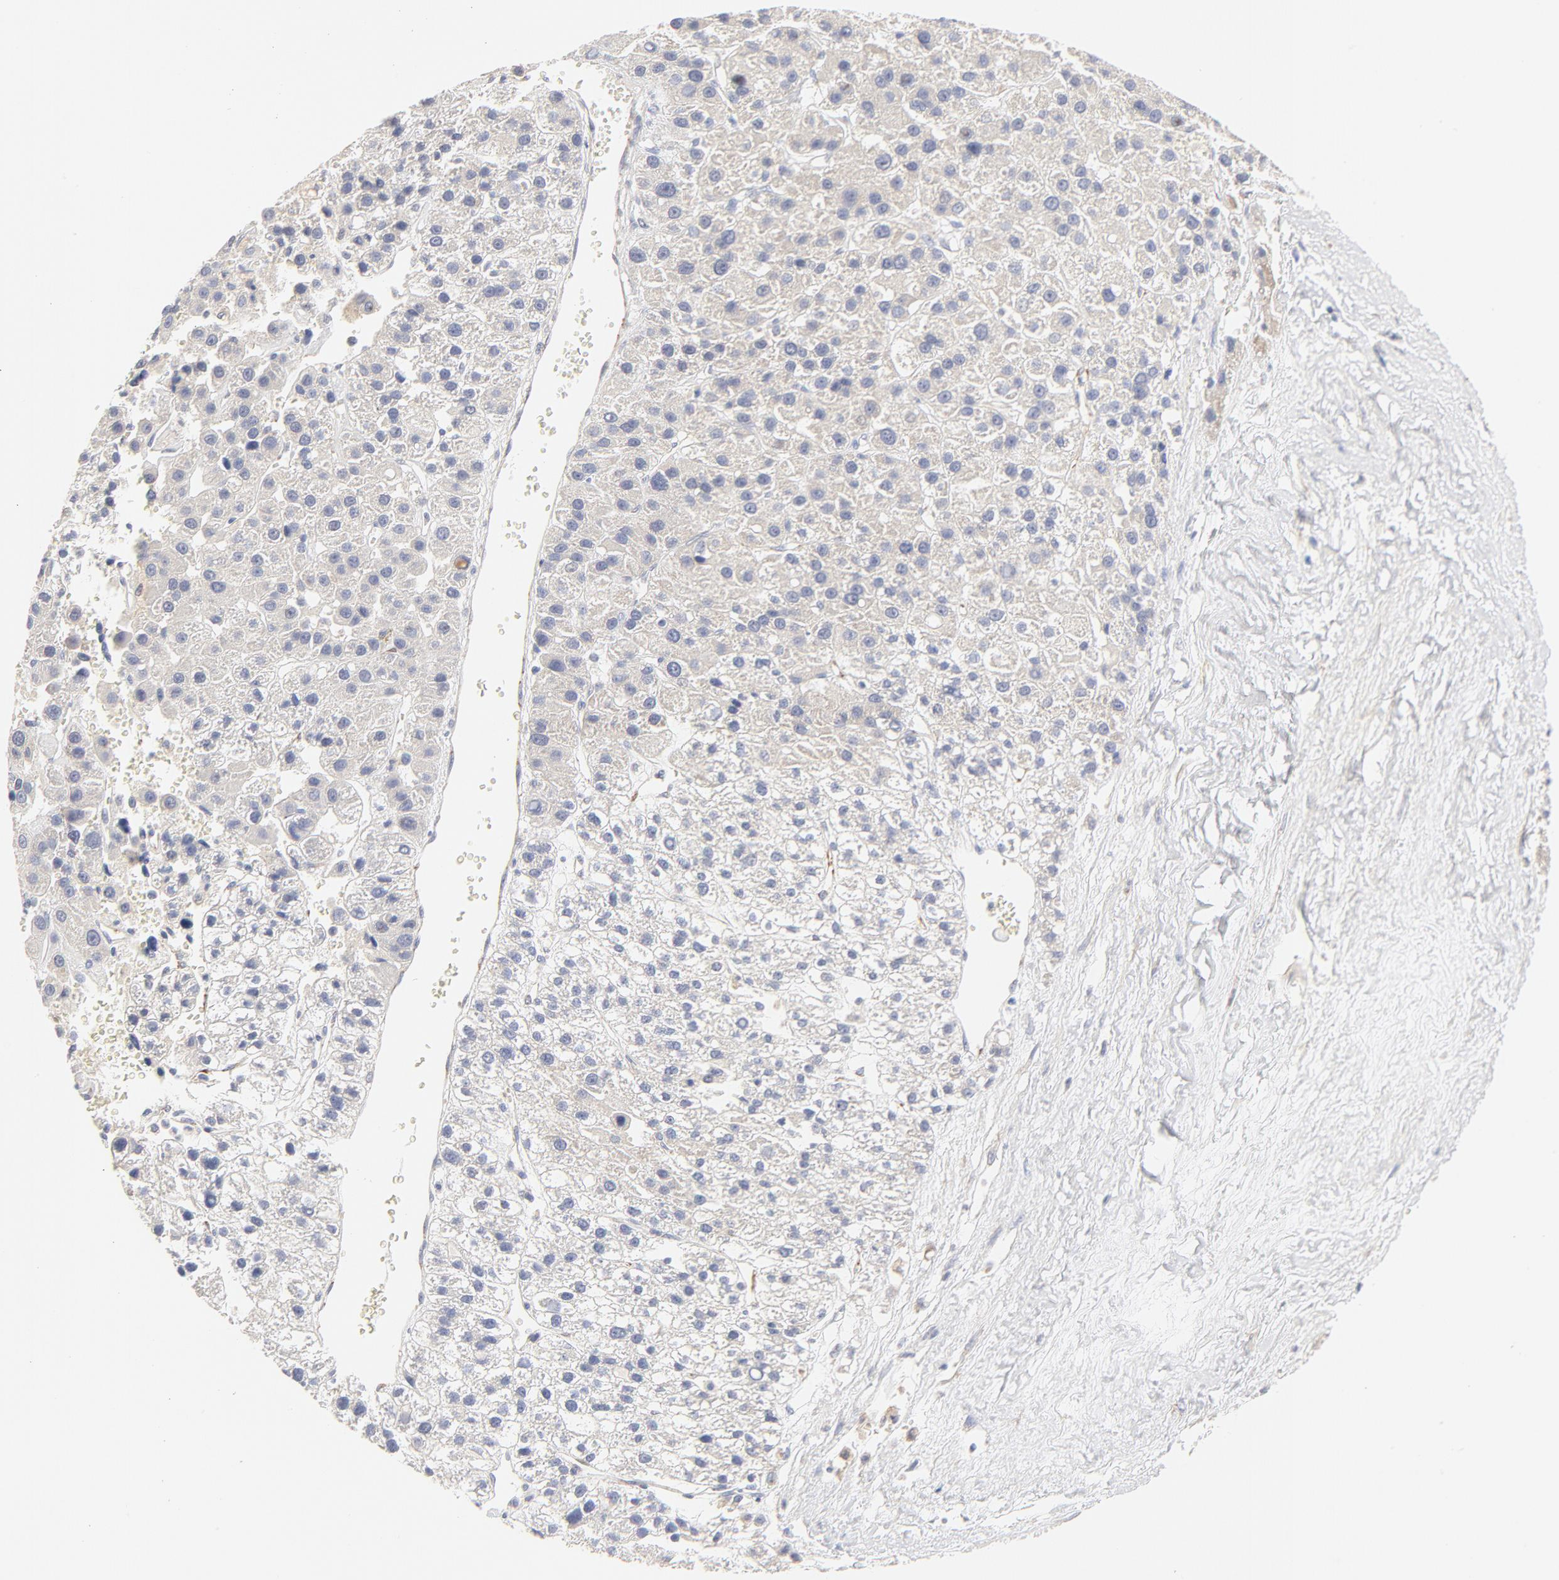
{"staining": {"intensity": "negative", "quantity": "none", "location": "none"}, "tissue": "liver cancer", "cell_type": "Tumor cells", "image_type": "cancer", "snomed": [{"axis": "morphology", "description": "Carcinoma, Hepatocellular, NOS"}, {"axis": "topography", "description": "Liver"}], "caption": "Liver hepatocellular carcinoma was stained to show a protein in brown. There is no significant staining in tumor cells.", "gene": "MTERF2", "patient": {"sex": "female", "age": 85}}